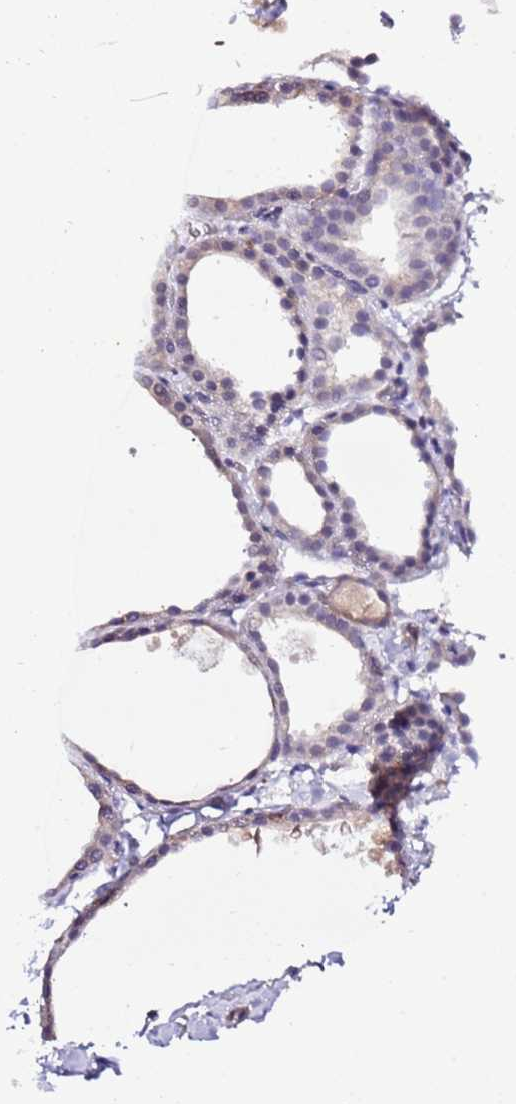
{"staining": {"intensity": "negative", "quantity": "none", "location": "none"}, "tissue": "thyroid gland", "cell_type": "Glandular cells", "image_type": "normal", "snomed": [{"axis": "morphology", "description": "Normal tissue, NOS"}, {"axis": "topography", "description": "Thyroid gland"}], "caption": "Immunohistochemical staining of normal human thyroid gland demonstrates no significant staining in glandular cells. (Stains: DAB (3,3'-diaminobenzidine) IHC with hematoxylin counter stain, Microscopy: brightfield microscopy at high magnification).", "gene": "ART5", "patient": {"sex": "female", "age": 44}}